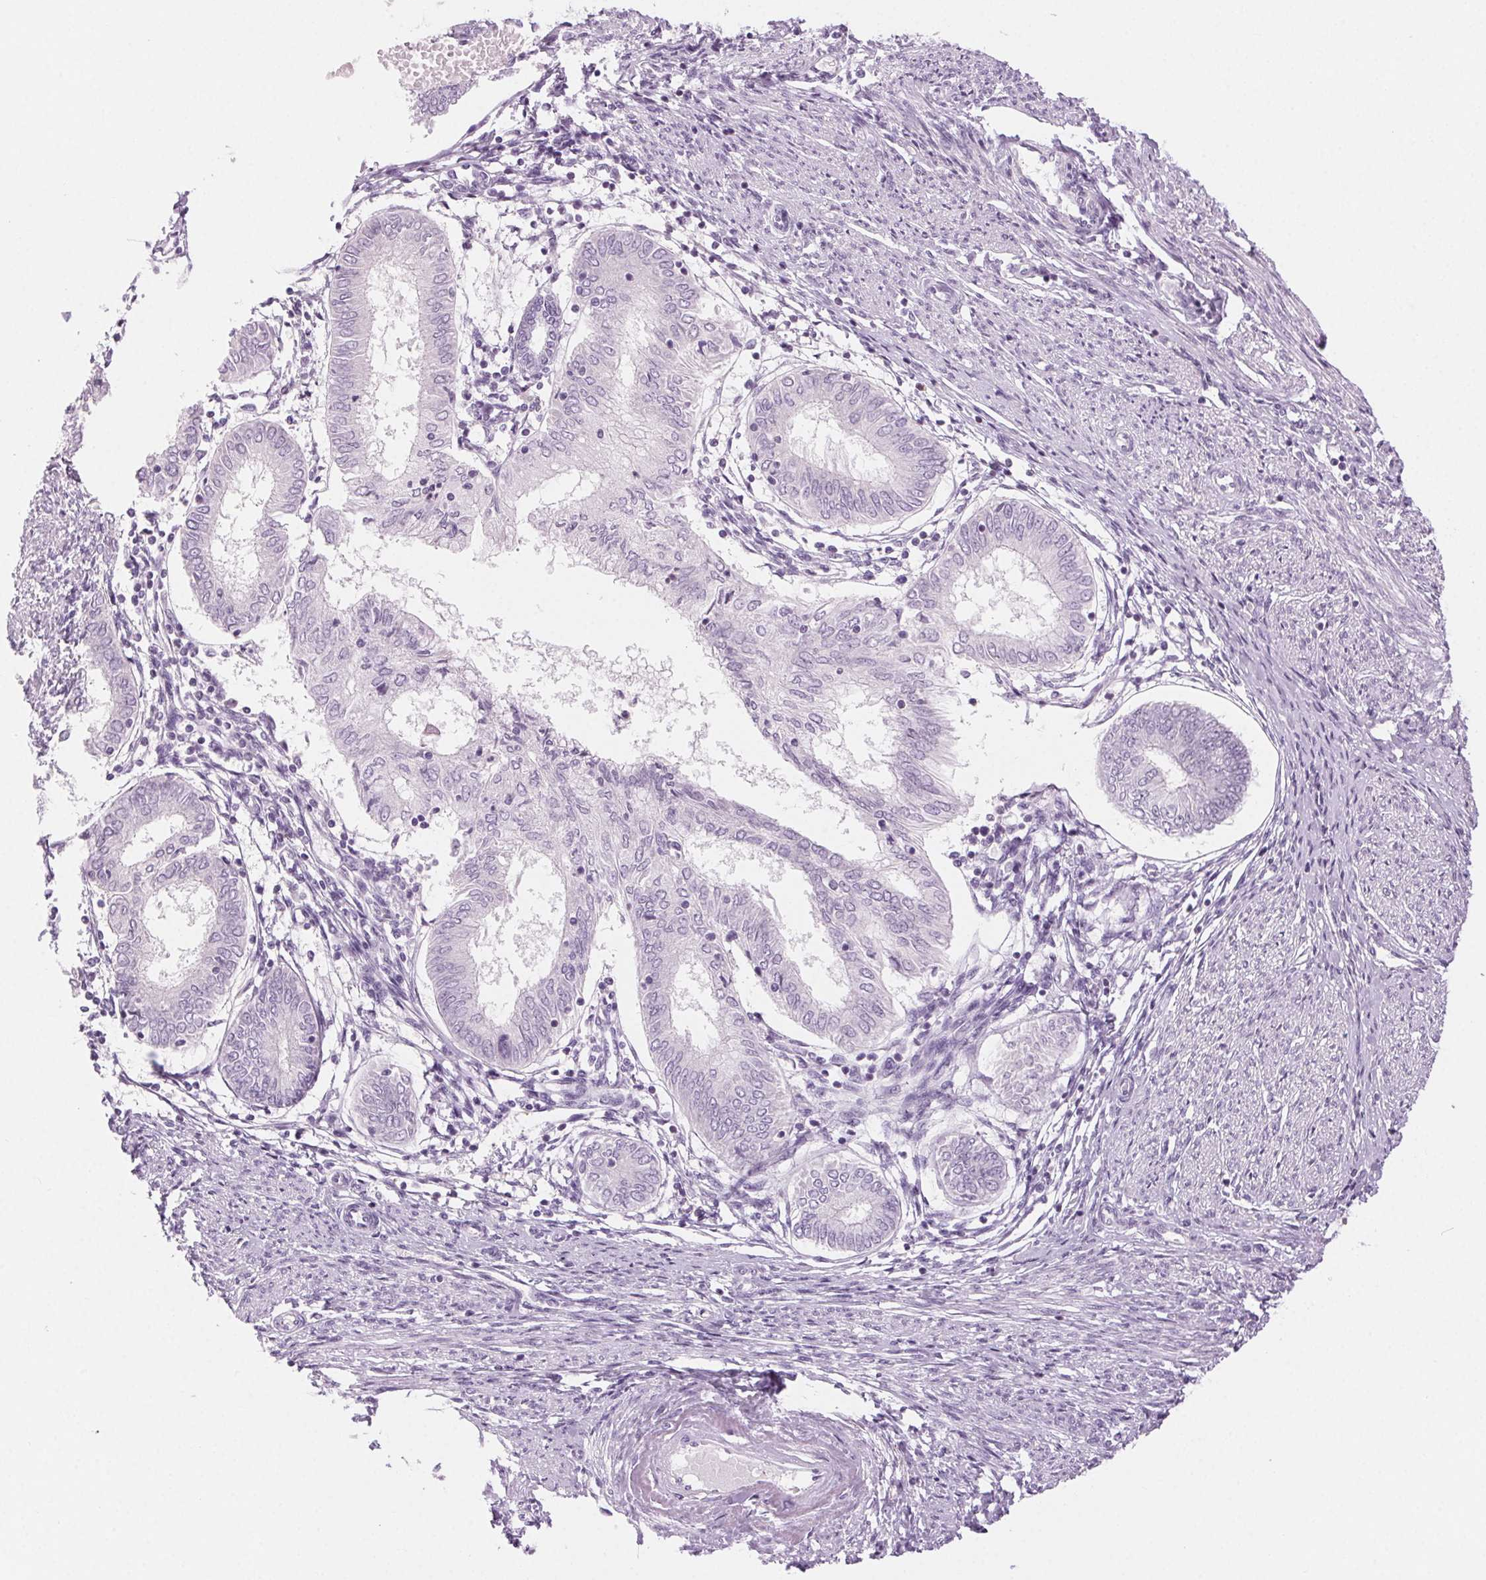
{"staining": {"intensity": "negative", "quantity": "none", "location": "none"}, "tissue": "endometrial cancer", "cell_type": "Tumor cells", "image_type": "cancer", "snomed": [{"axis": "morphology", "description": "Adenocarcinoma, NOS"}, {"axis": "topography", "description": "Endometrium"}], "caption": "Immunohistochemical staining of human endometrial cancer (adenocarcinoma) exhibits no significant staining in tumor cells.", "gene": "SLC6A19", "patient": {"sex": "female", "age": 68}}